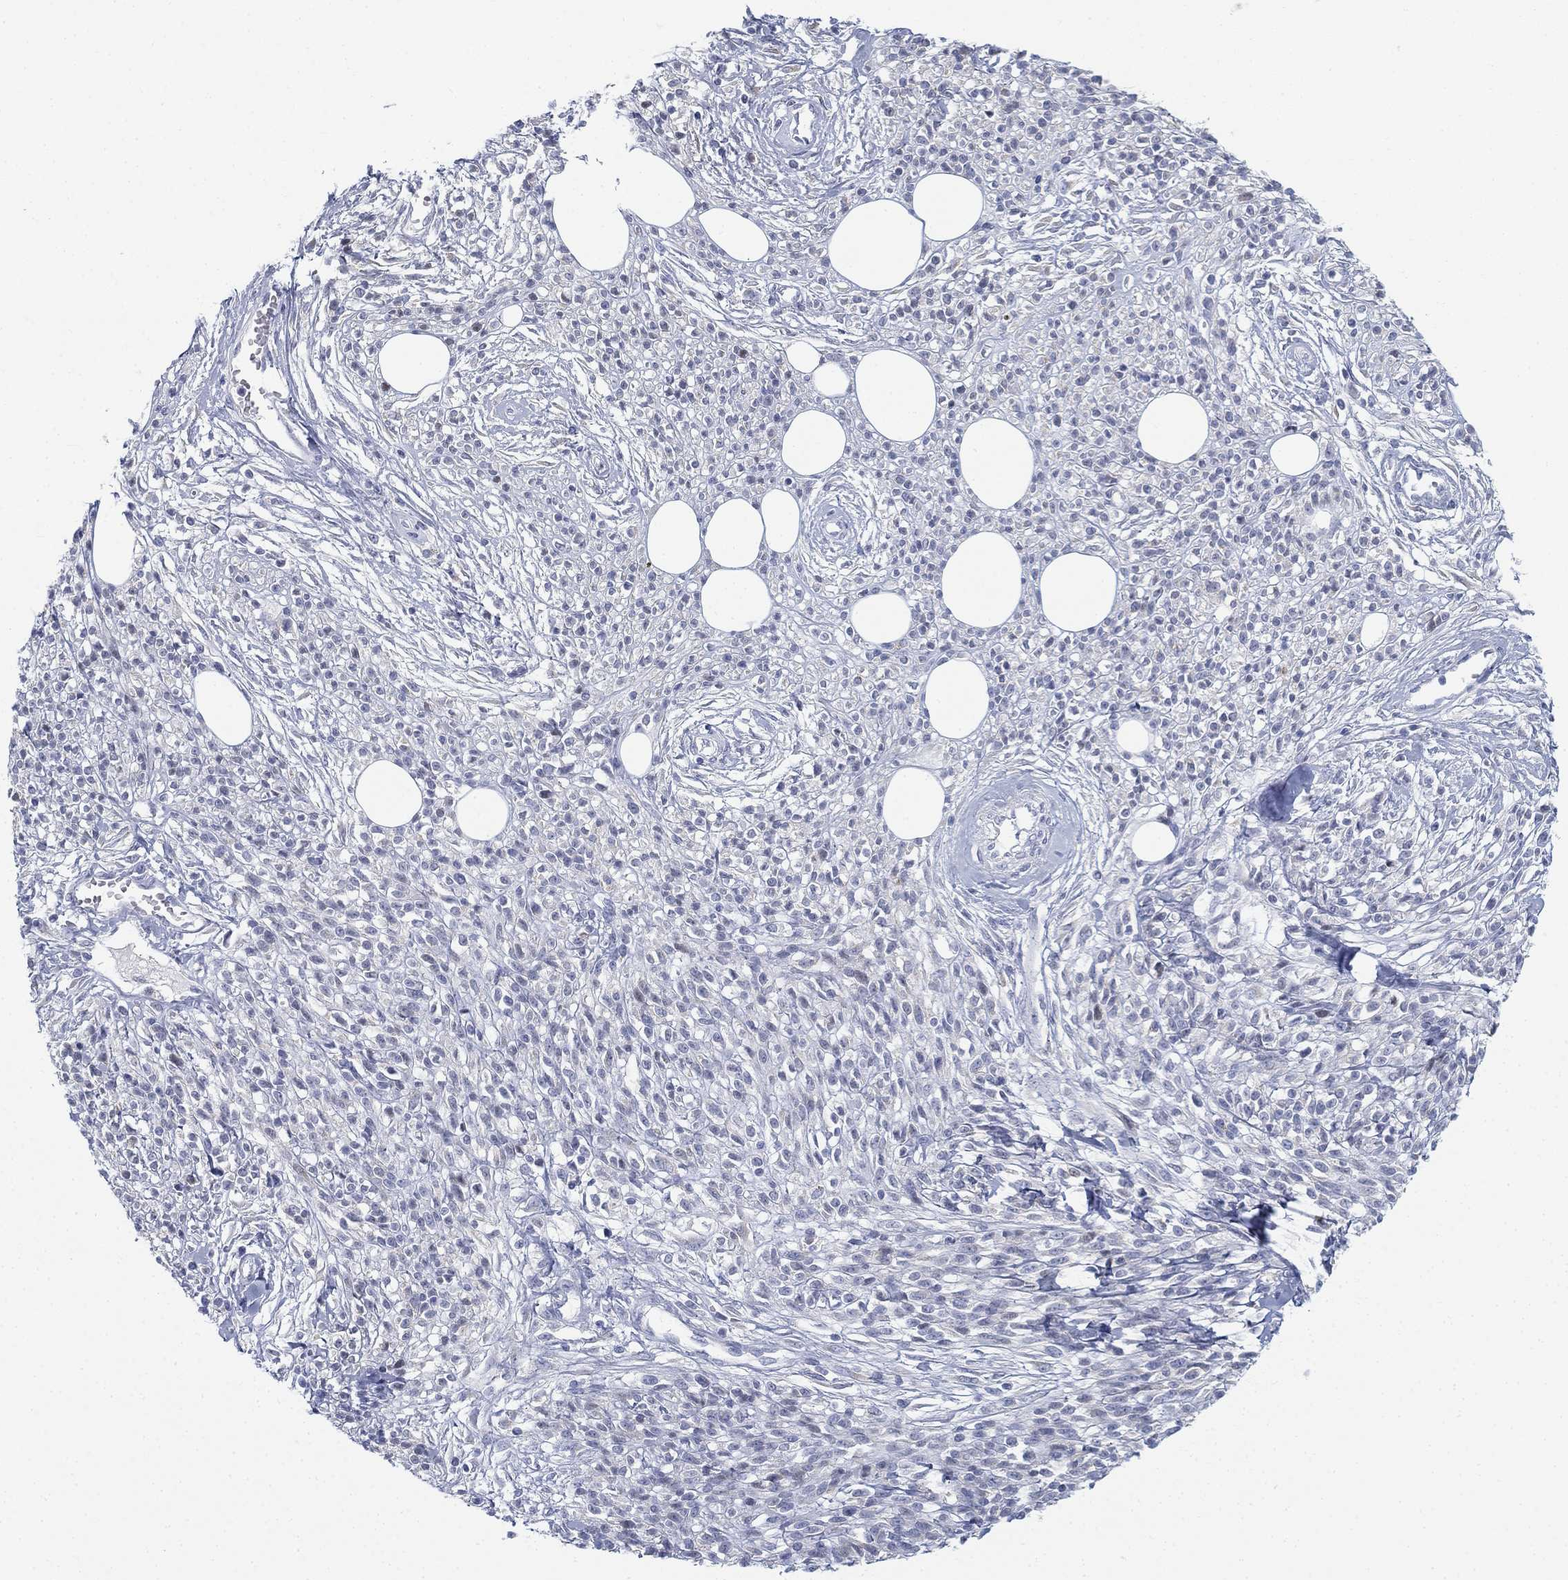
{"staining": {"intensity": "negative", "quantity": "none", "location": "none"}, "tissue": "melanoma", "cell_type": "Tumor cells", "image_type": "cancer", "snomed": [{"axis": "morphology", "description": "Malignant melanoma, NOS"}, {"axis": "topography", "description": "Skin"}, {"axis": "topography", "description": "Skin of trunk"}], "caption": "The immunohistochemistry (IHC) image has no significant staining in tumor cells of malignant melanoma tissue.", "gene": "GCNA", "patient": {"sex": "male", "age": 74}}